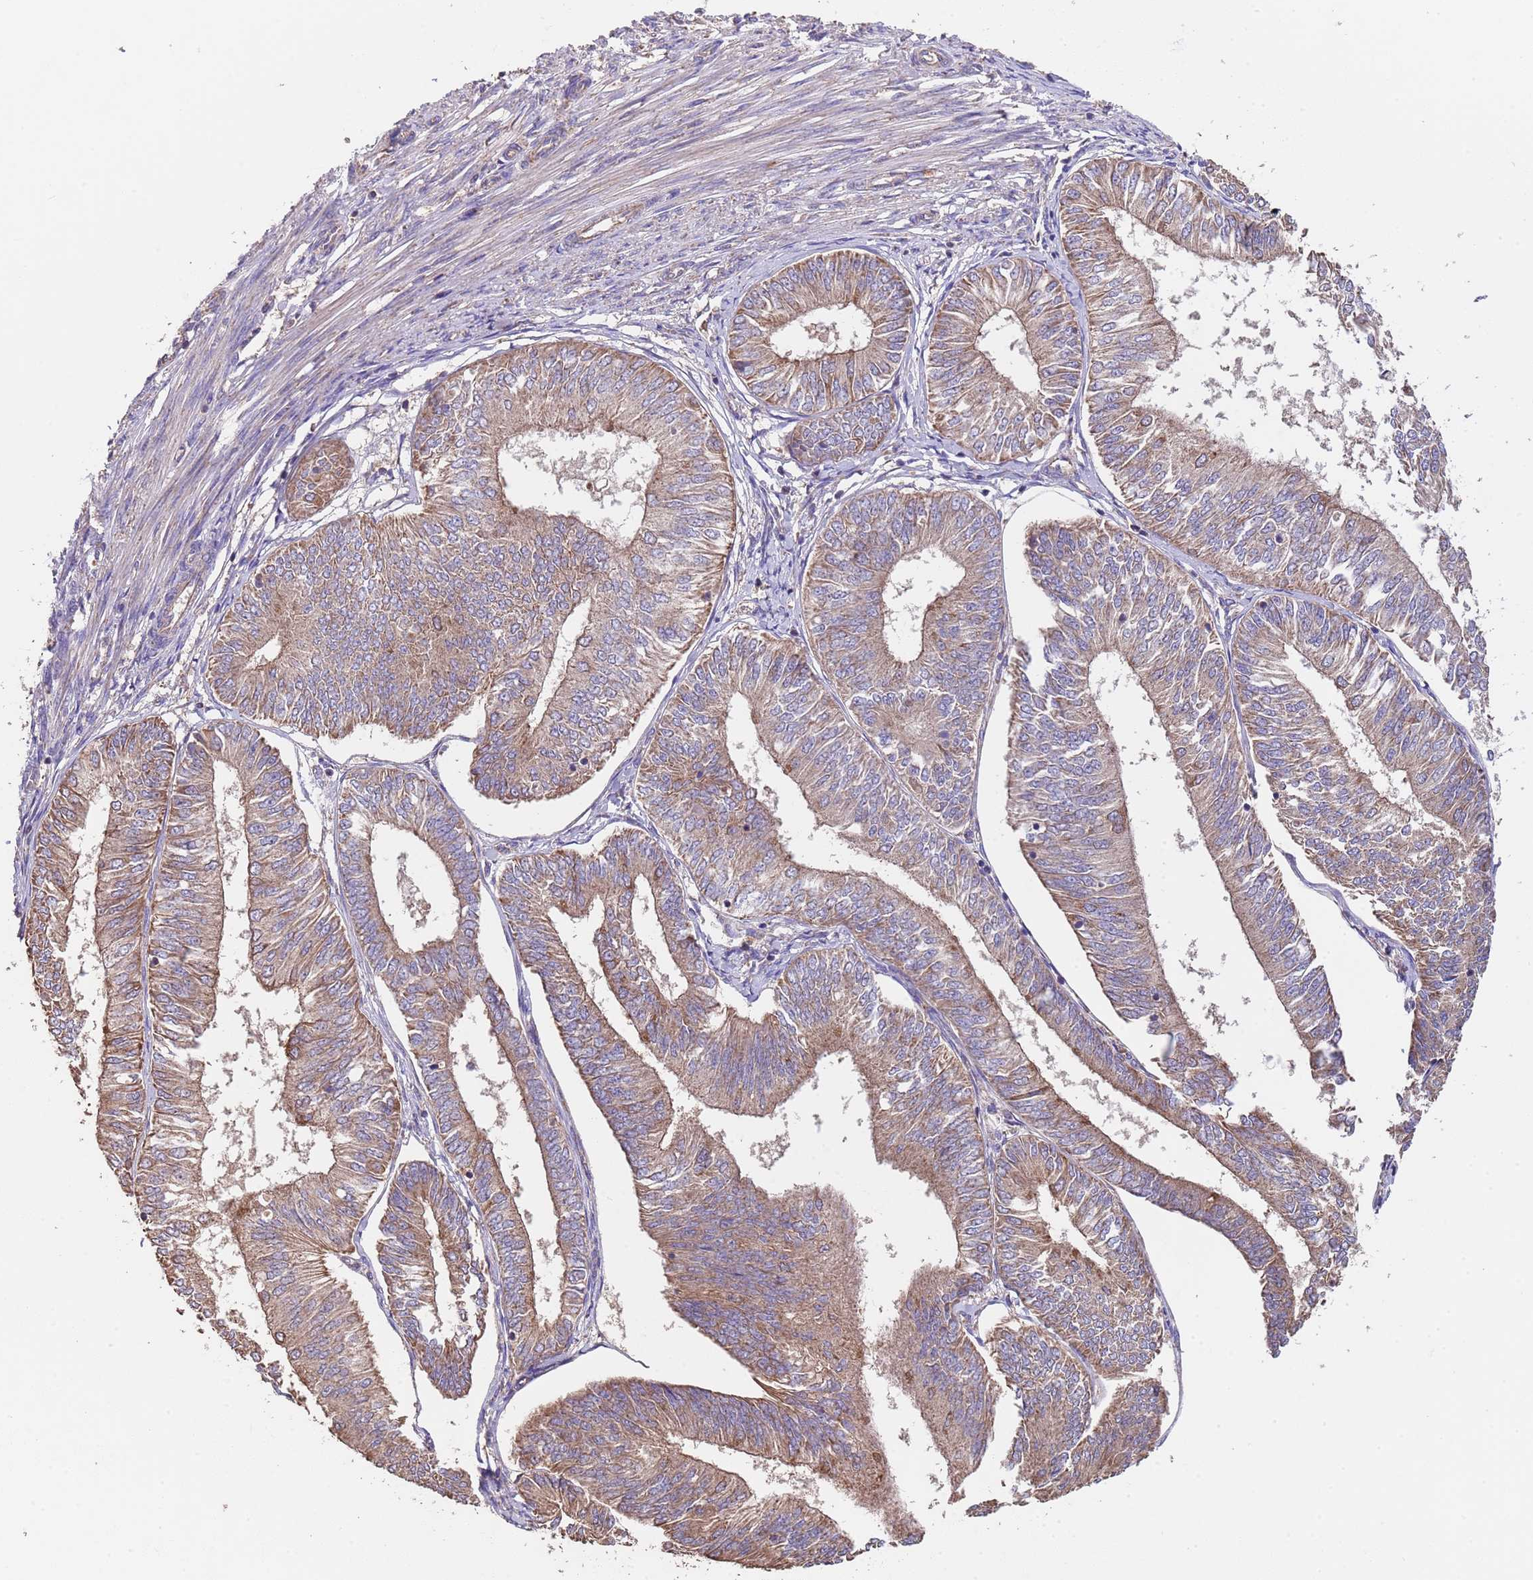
{"staining": {"intensity": "moderate", "quantity": "25%-75%", "location": "cytoplasmic/membranous"}, "tissue": "endometrial cancer", "cell_type": "Tumor cells", "image_type": "cancer", "snomed": [{"axis": "morphology", "description": "Adenocarcinoma, NOS"}, {"axis": "topography", "description": "Endometrium"}], "caption": "IHC micrograph of neoplastic tissue: human endometrial cancer stained using immunohistochemistry (IHC) reveals medium levels of moderate protein expression localized specifically in the cytoplasmic/membranous of tumor cells, appearing as a cytoplasmic/membranous brown color.", "gene": "EEF1AKMT1", "patient": {"sex": "female", "age": 58}}